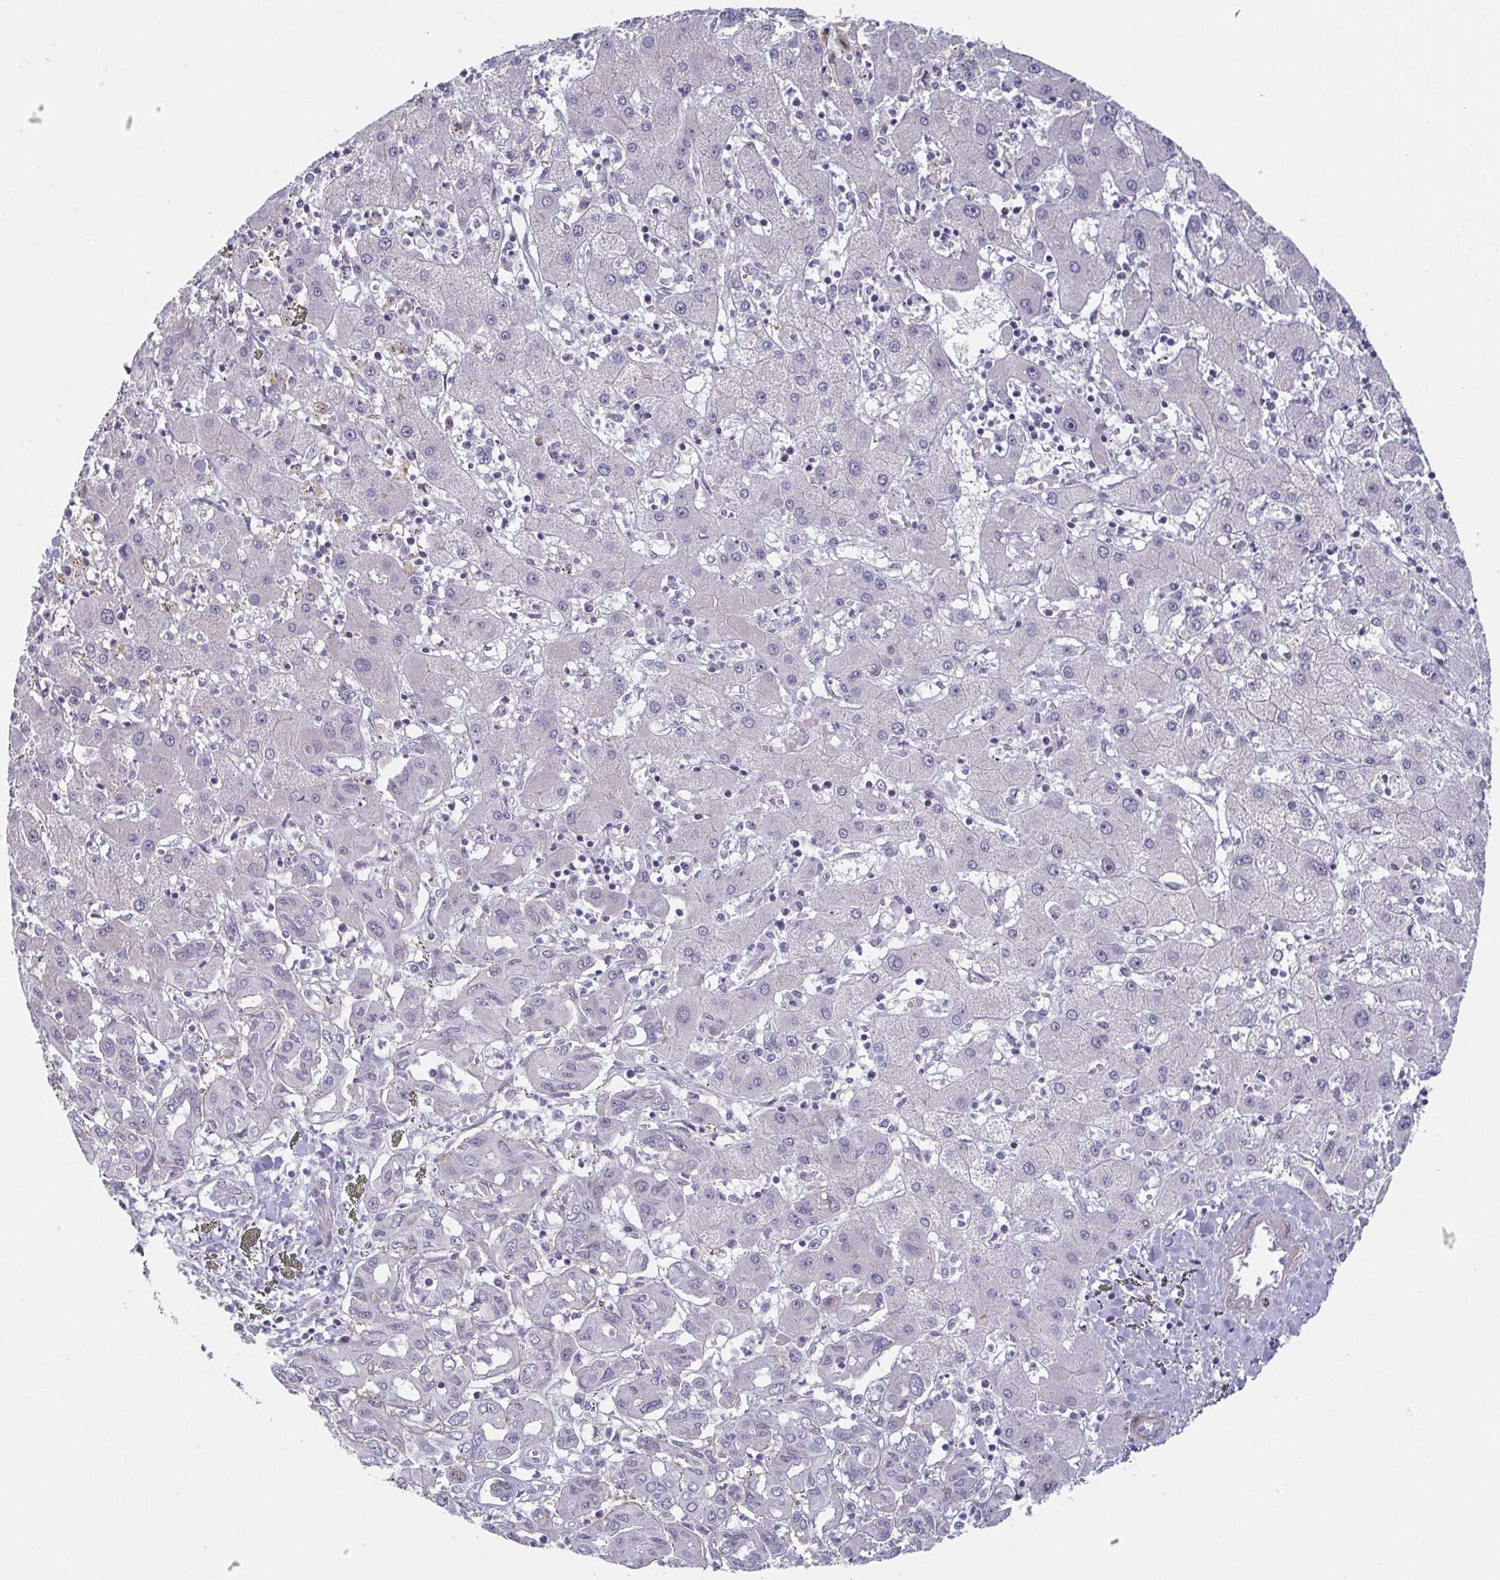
{"staining": {"intensity": "negative", "quantity": "none", "location": "none"}, "tissue": "liver cancer", "cell_type": "Tumor cells", "image_type": "cancer", "snomed": [{"axis": "morphology", "description": "Cholangiocarcinoma"}, {"axis": "topography", "description": "Liver"}], "caption": "Cholangiocarcinoma (liver) was stained to show a protein in brown. There is no significant expression in tumor cells.", "gene": "EXOSC7", "patient": {"sex": "female", "age": 60}}